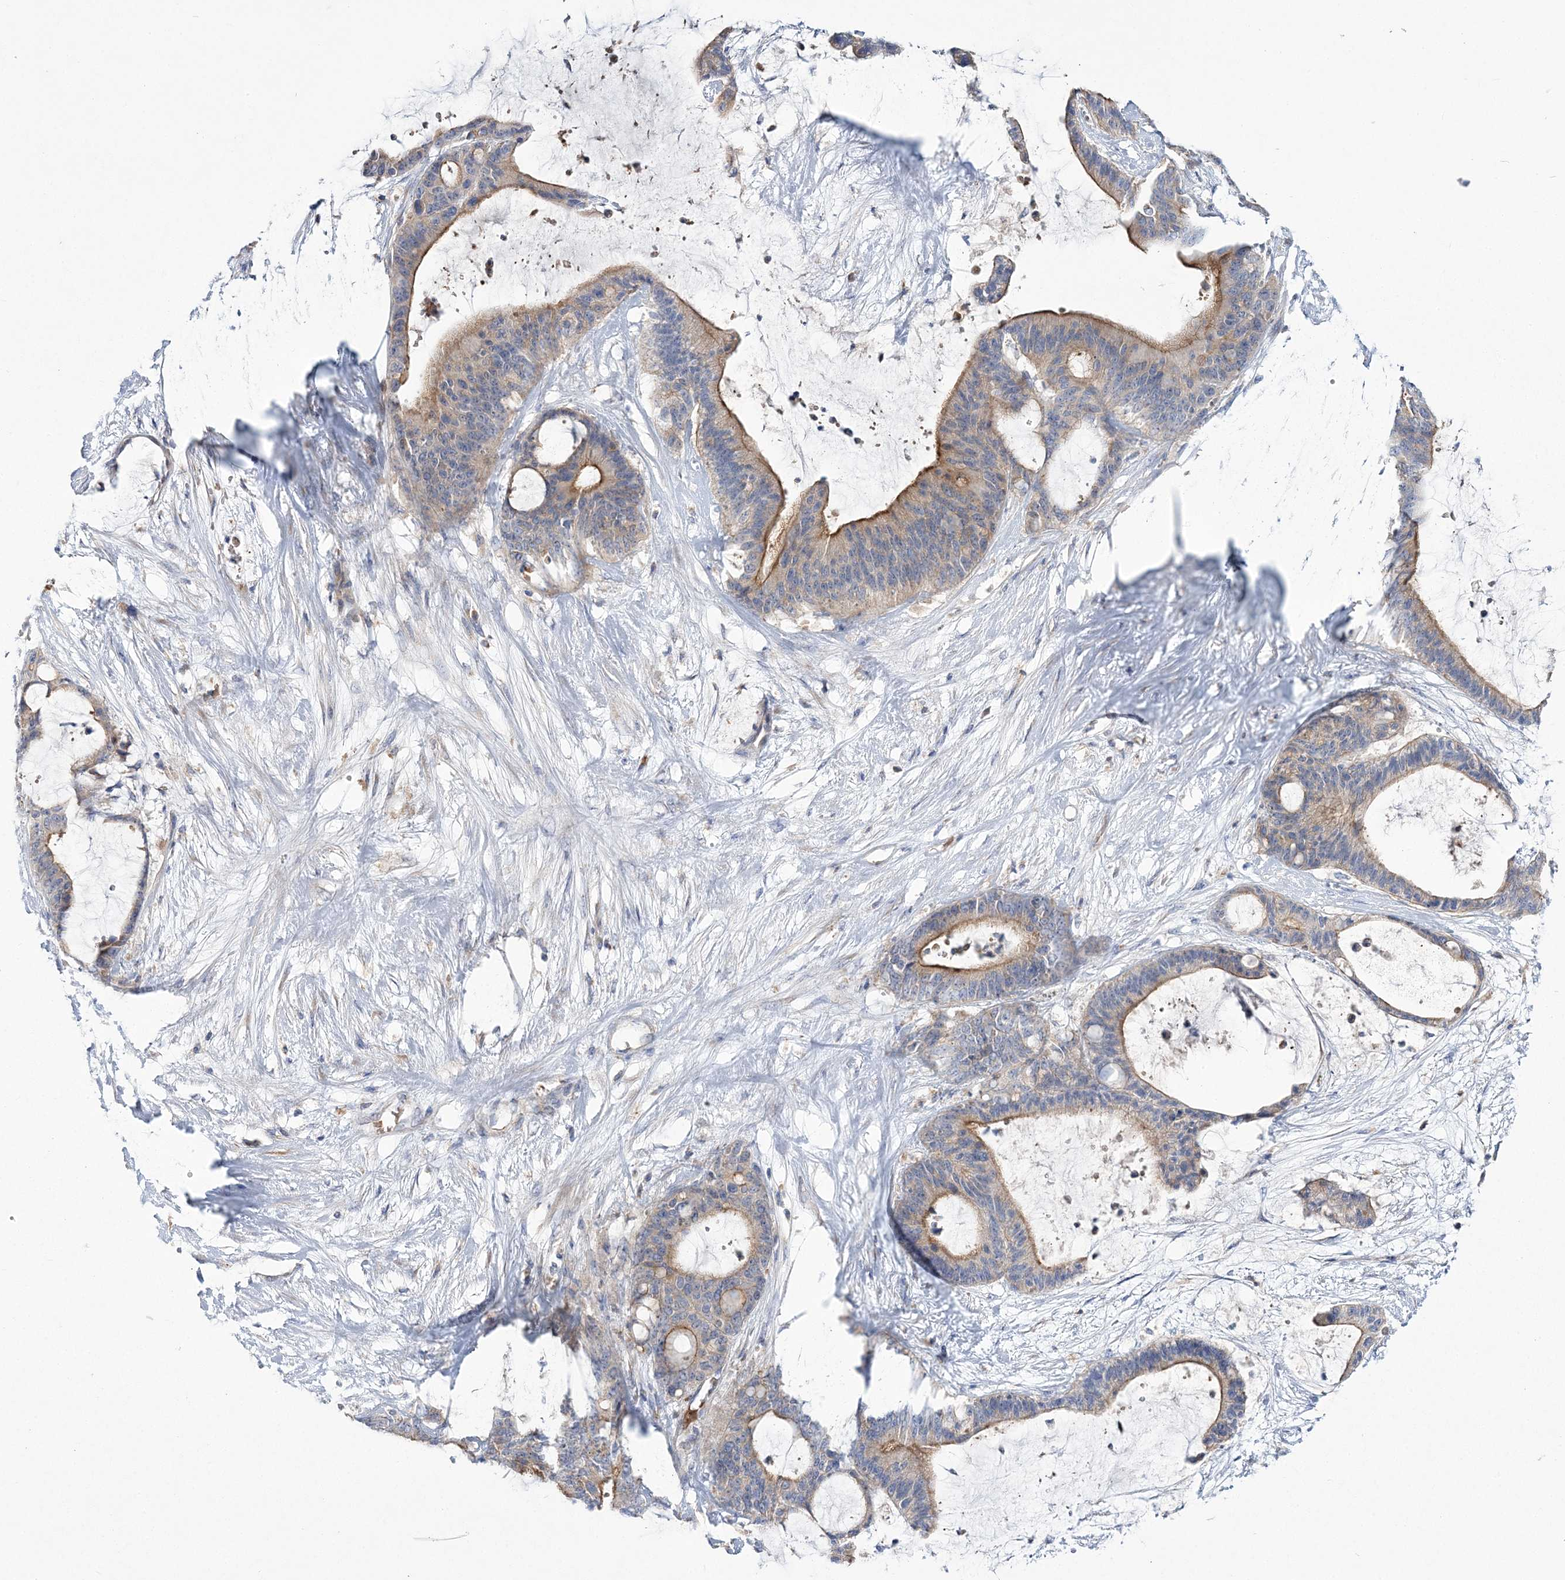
{"staining": {"intensity": "moderate", "quantity": "25%-75%", "location": "cytoplasmic/membranous"}, "tissue": "liver cancer", "cell_type": "Tumor cells", "image_type": "cancer", "snomed": [{"axis": "morphology", "description": "Cholangiocarcinoma"}, {"axis": "topography", "description": "Liver"}], "caption": "Human liver cholangiocarcinoma stained with a protein marker exhibits moderate staining in tumor cells.", "gene": "ATP11B", "patient": {"sex": "female", "age": 73}}